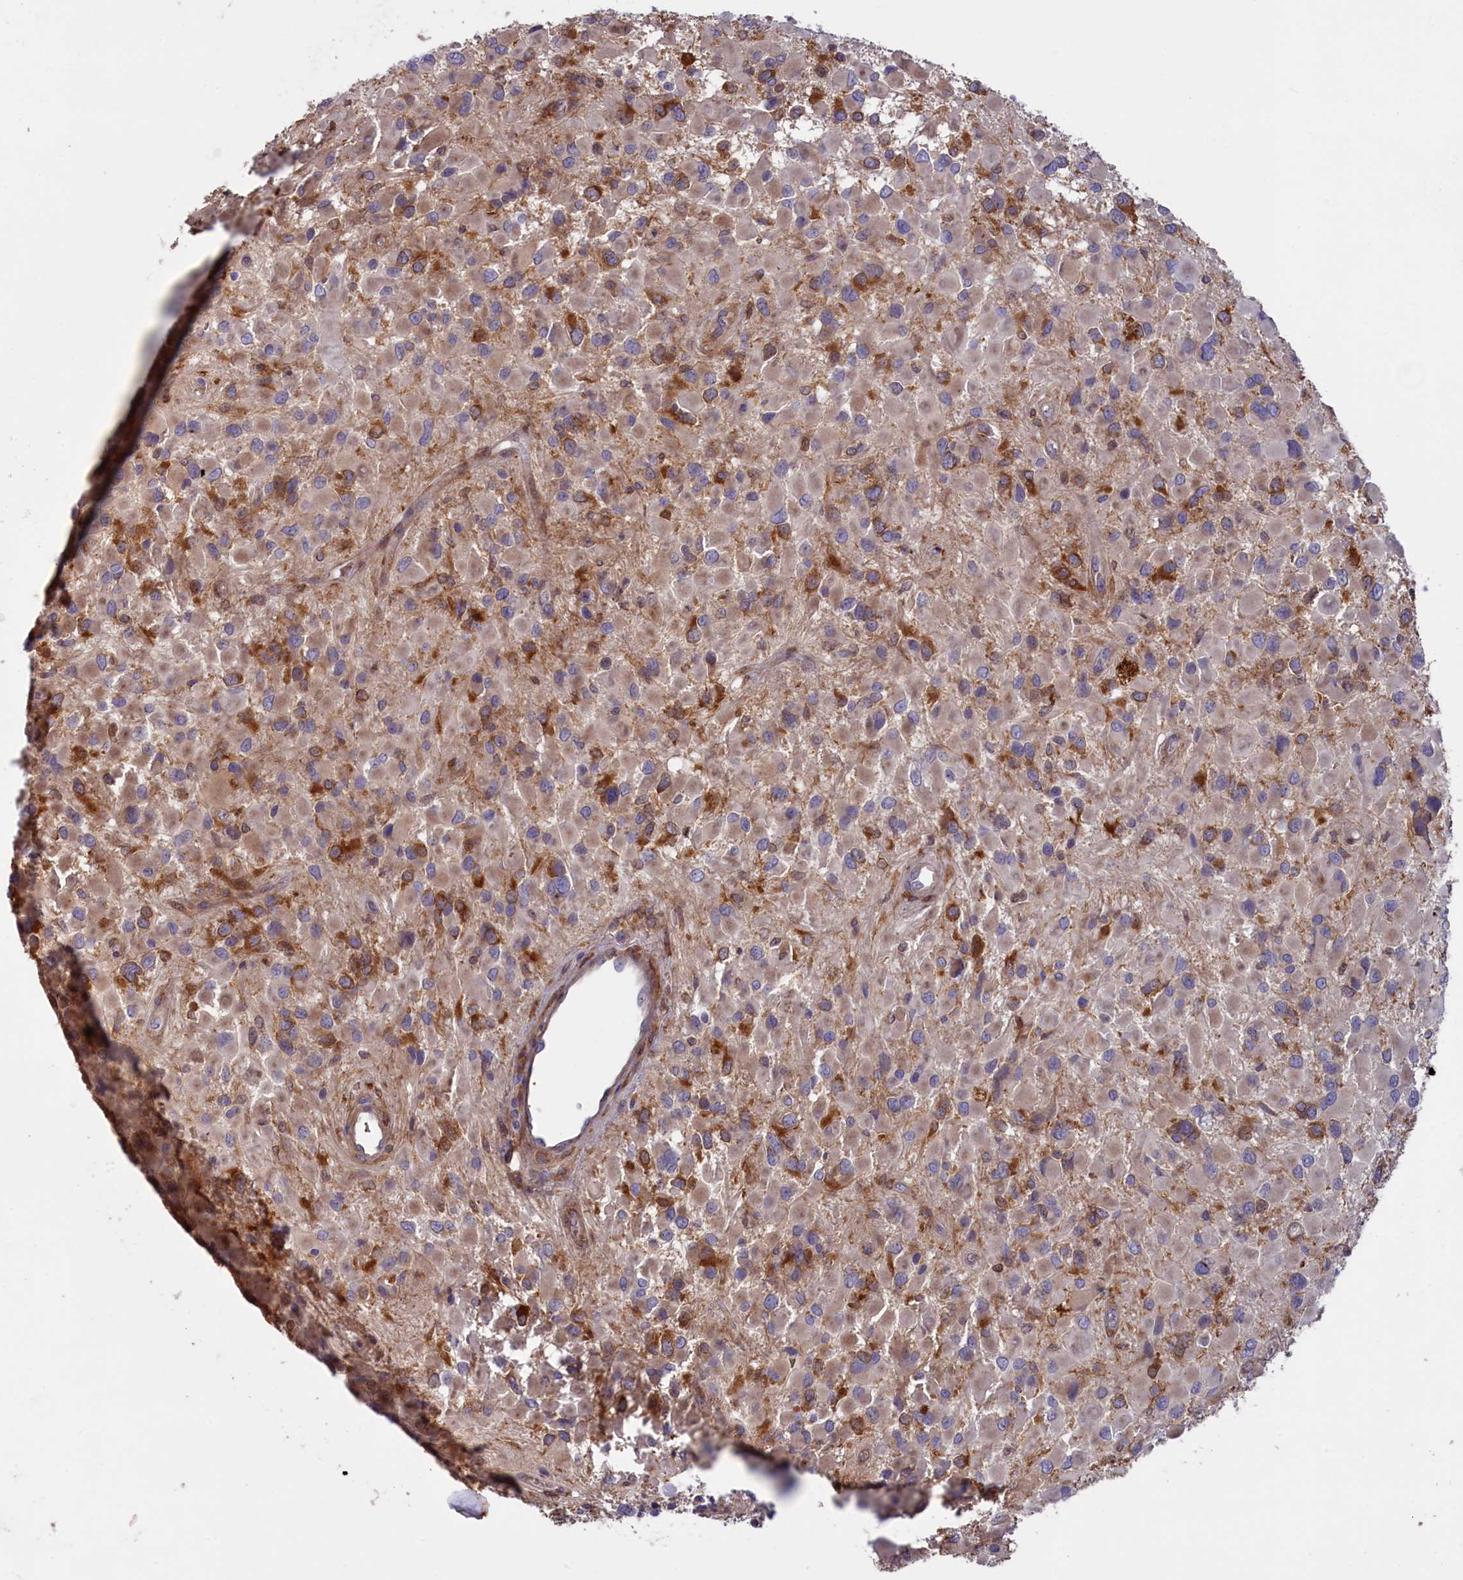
{"staining": {"intensity": "moderate", "quantity": "<25%", "location": "cytoplasmic/membranous"}, "tissue": "glioma", "cell_type": "Tumor cells", "image_type": "cancer", "snomed": [{"axis": "morphology", "description": "Glioma, malignant, High grade"}, {"axis": "topography", "description": "Brain"}], "caption": "Malignant glioma (high-grade) was stained to show a protein in brown. There is low levels of moderate cytoplasmic/membranous positivity in about <25% of tumor cells.", "gene": "FERMT1", "patient": {"sex": "male", "age": 53}}